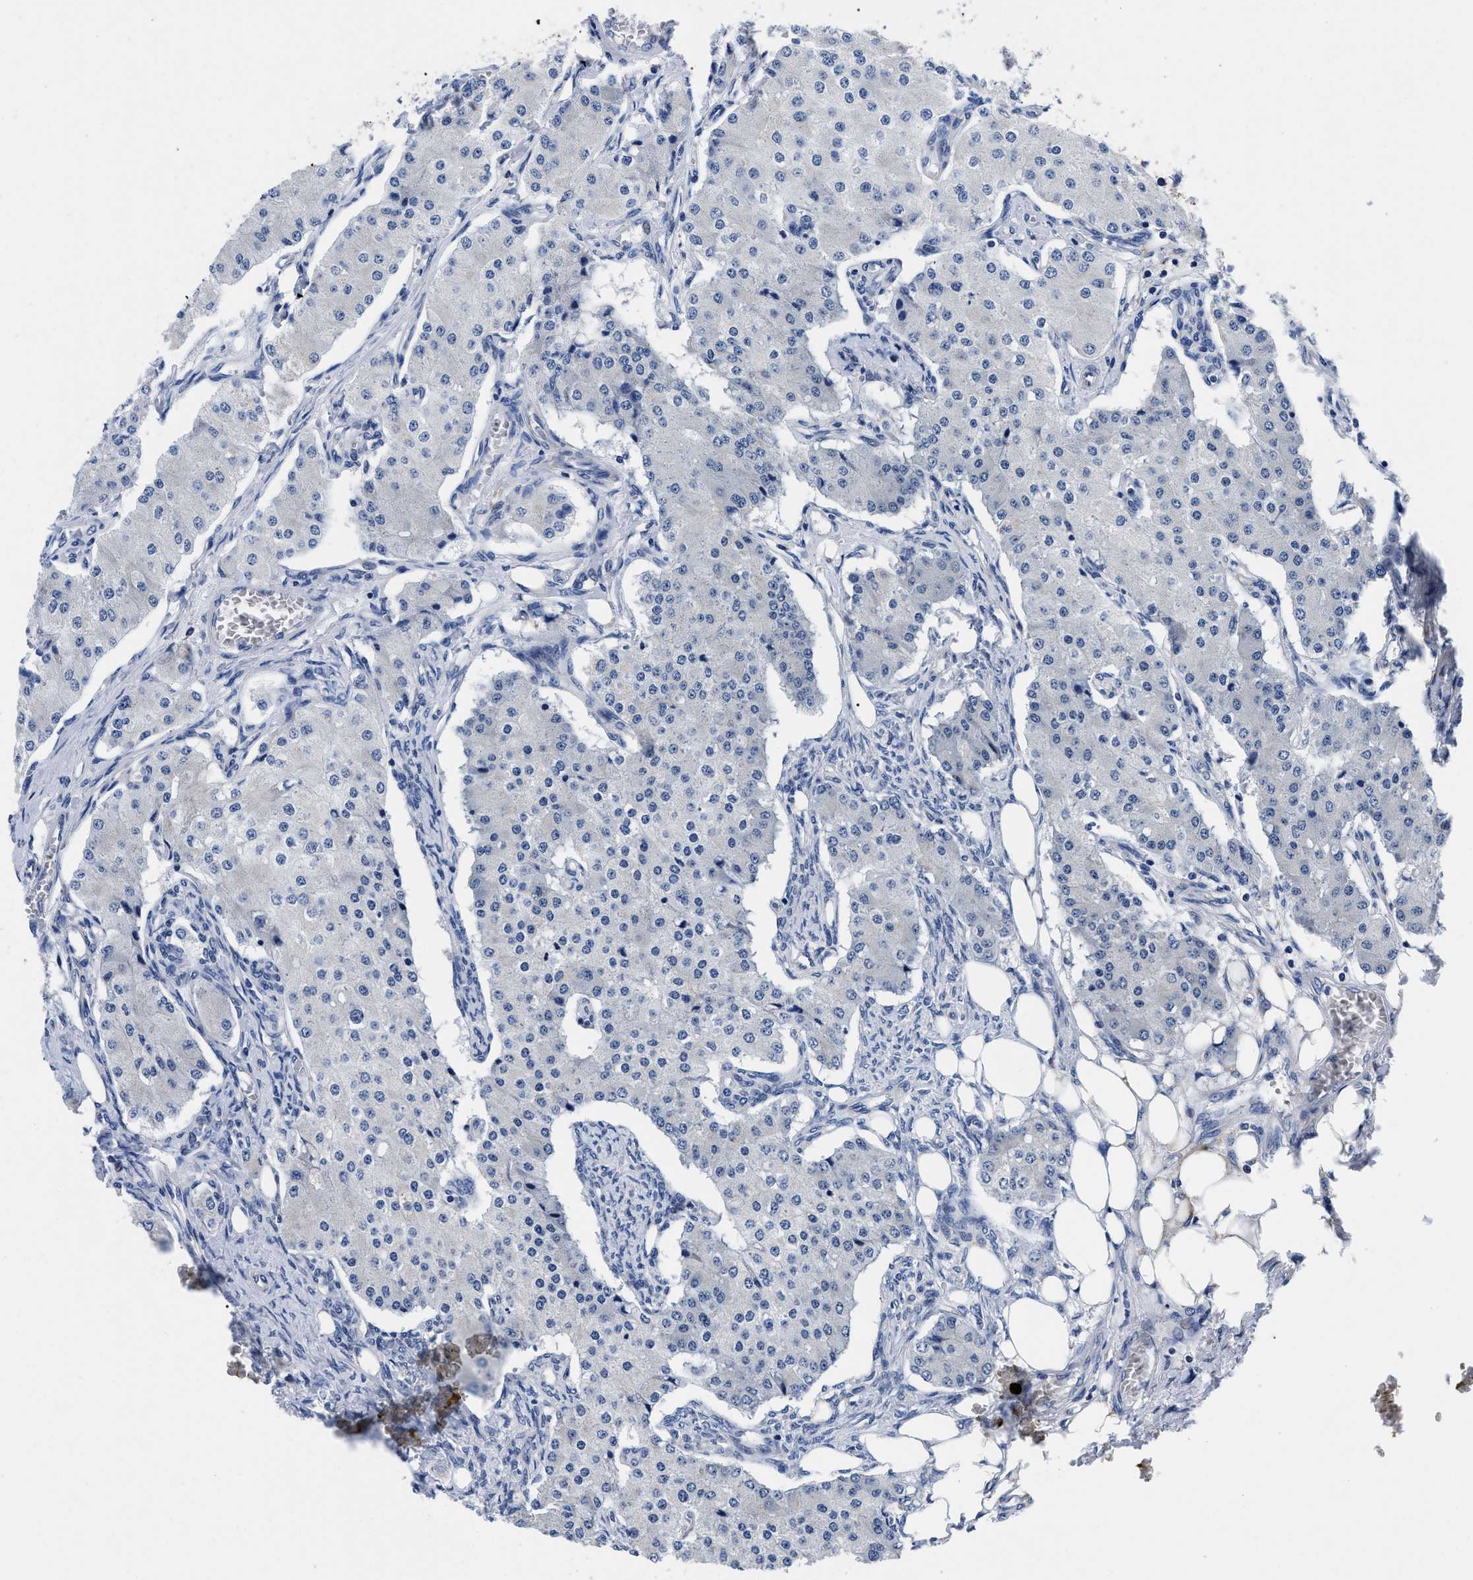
{"staining": {"intensity": "negative", "quantity": "none", "location": "none"}, "tissue": "carcinoid", "cell_type": "Tumor cells", "image_type": "cancer", "snomed": [{"axis": "morphology", "description": "Carcinoid, malignant, NOS"}, {"axis": "topography", "description": "Colon"}], "caption": "An immunohistochemistry histopathology image of carcinoid is shown. There is no staining in tumor cells of carcinoid.", "gene": "SLC35F1", "patient": {"sex": "female", "age": 52}}